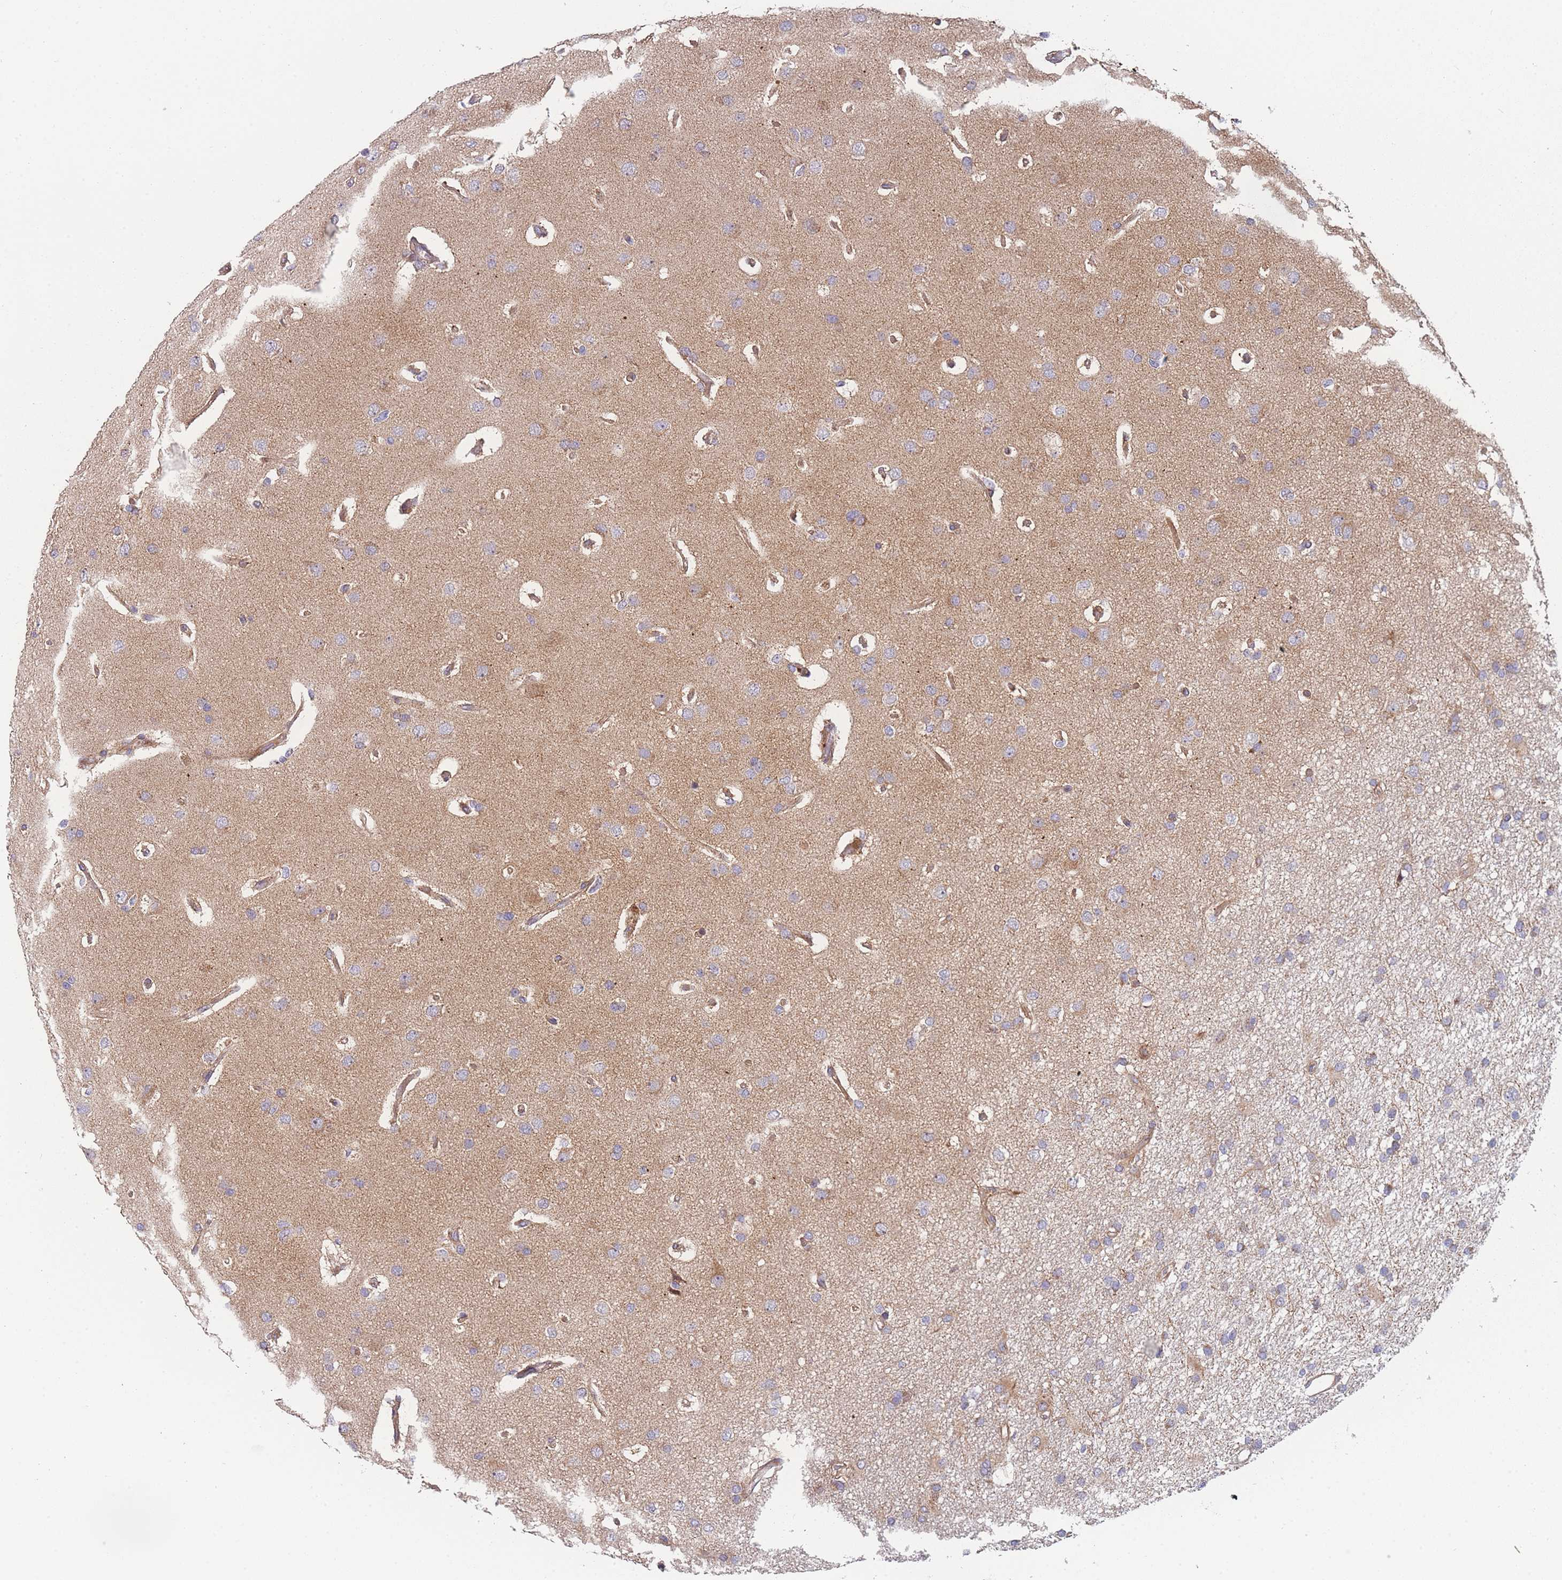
{"staining": {"intensity": "weak", "quantity": "<25%", "location": "cytoplasmic/membranous"}, "tissue": "glioma", "cell_type": "Tumor cells", "image_type": "cancer", "snomed": [{"axis": "morphology", "description": "Glioma, malignant, High grade"}, {"axis": "topography", "description": "Brain"}], "caption": "Immunohistochemical staining of human glioma exhibits no significant staining in tumor cells.", "gene": "MTRES1", "patient": {"sex": "male", "age": 77}}